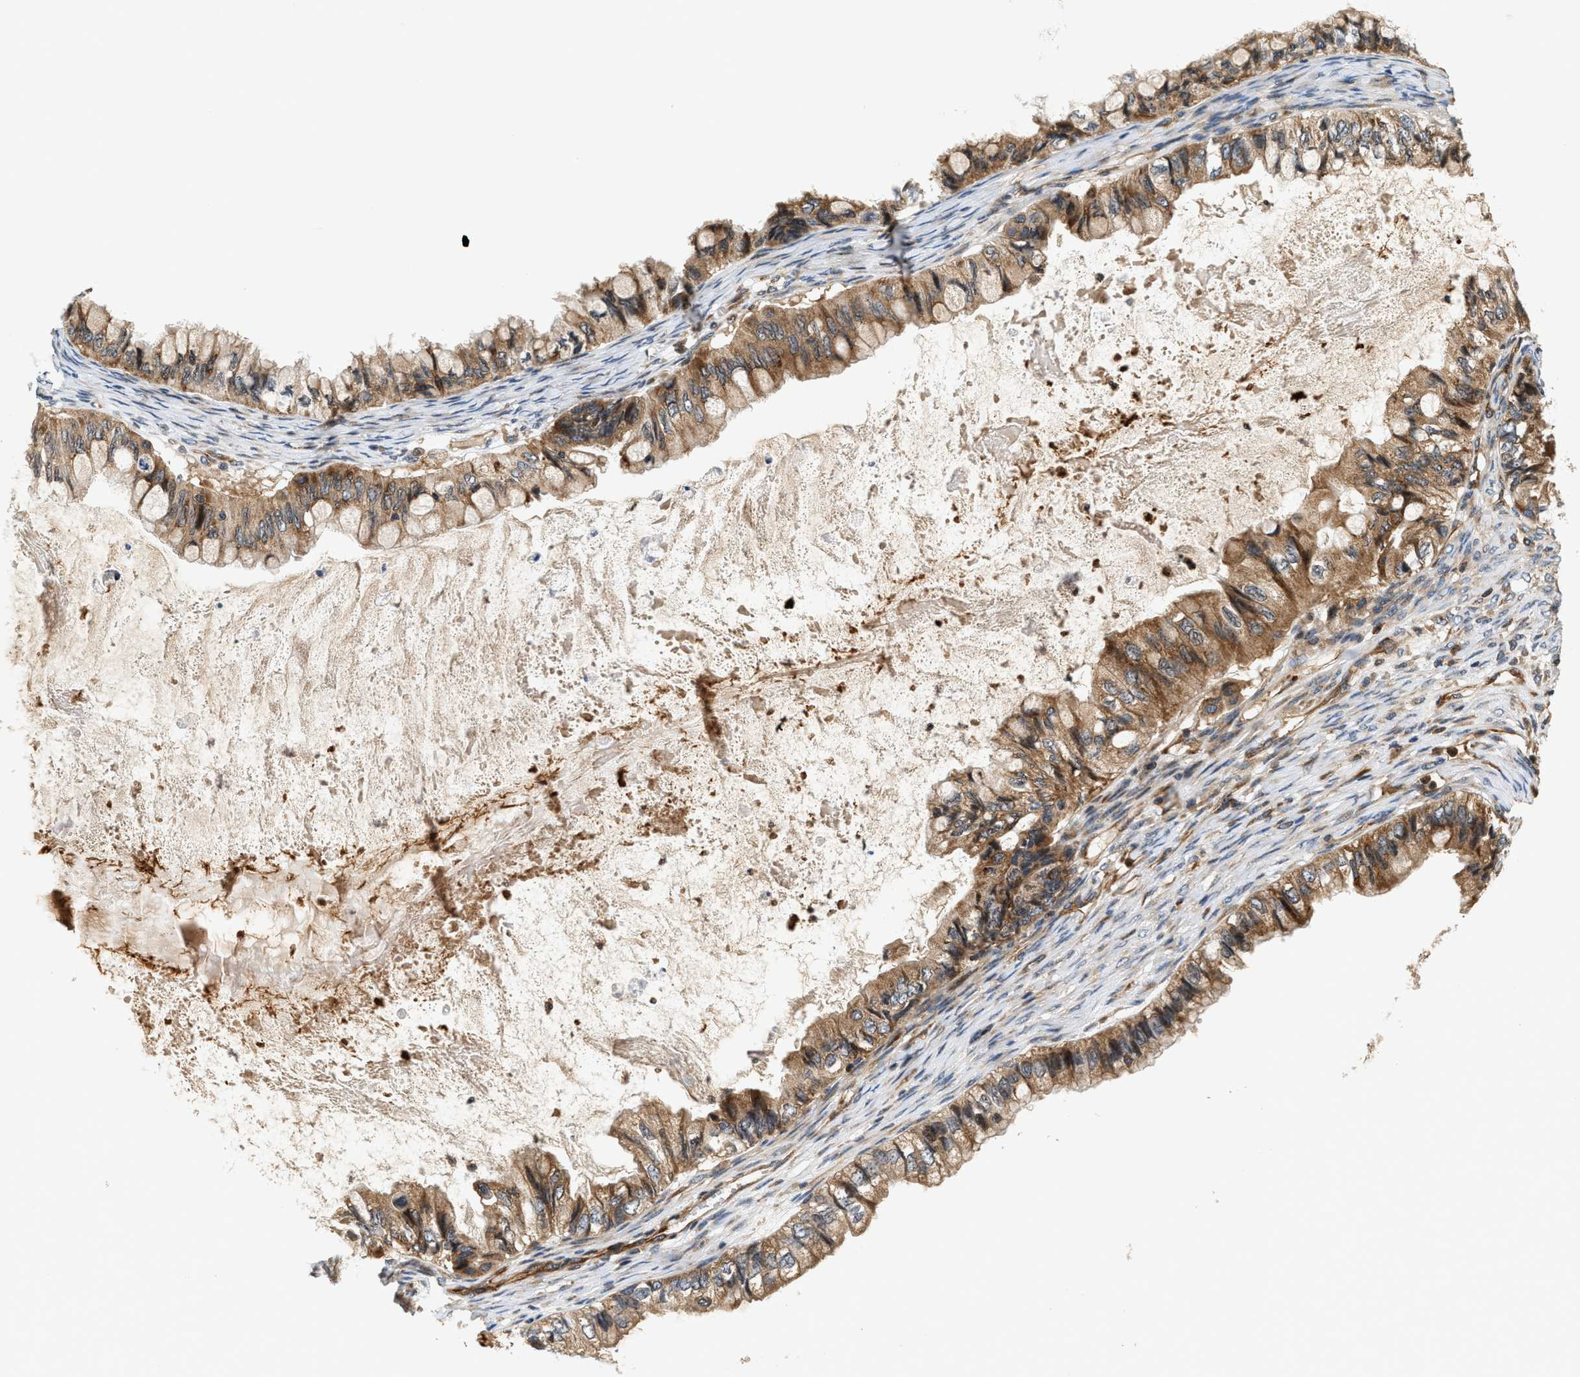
{"staining": {"intensity": "moderate", "quantity": ">75%", "location": "cytoplasmic/membranous"}, "tissue": "ovarian cancer", "cell_type": "Tumor cells", "image_type": "cancer", "snomed": [{"axis": "morphology", "description": "Cystadenocarcinoma, mucinous, NOS"}, {"axis": "topography", "description": "Ovary"}], "caption": "Ovarian mucinous cystadenocarcinoma was stained to show a protein in brown. There is medium levels of moderate cytoplasmic/membranous expression in about >75% of tumor cells.", "gene": "SAMD9", "patient": {"sex": "female", "age": 80}}